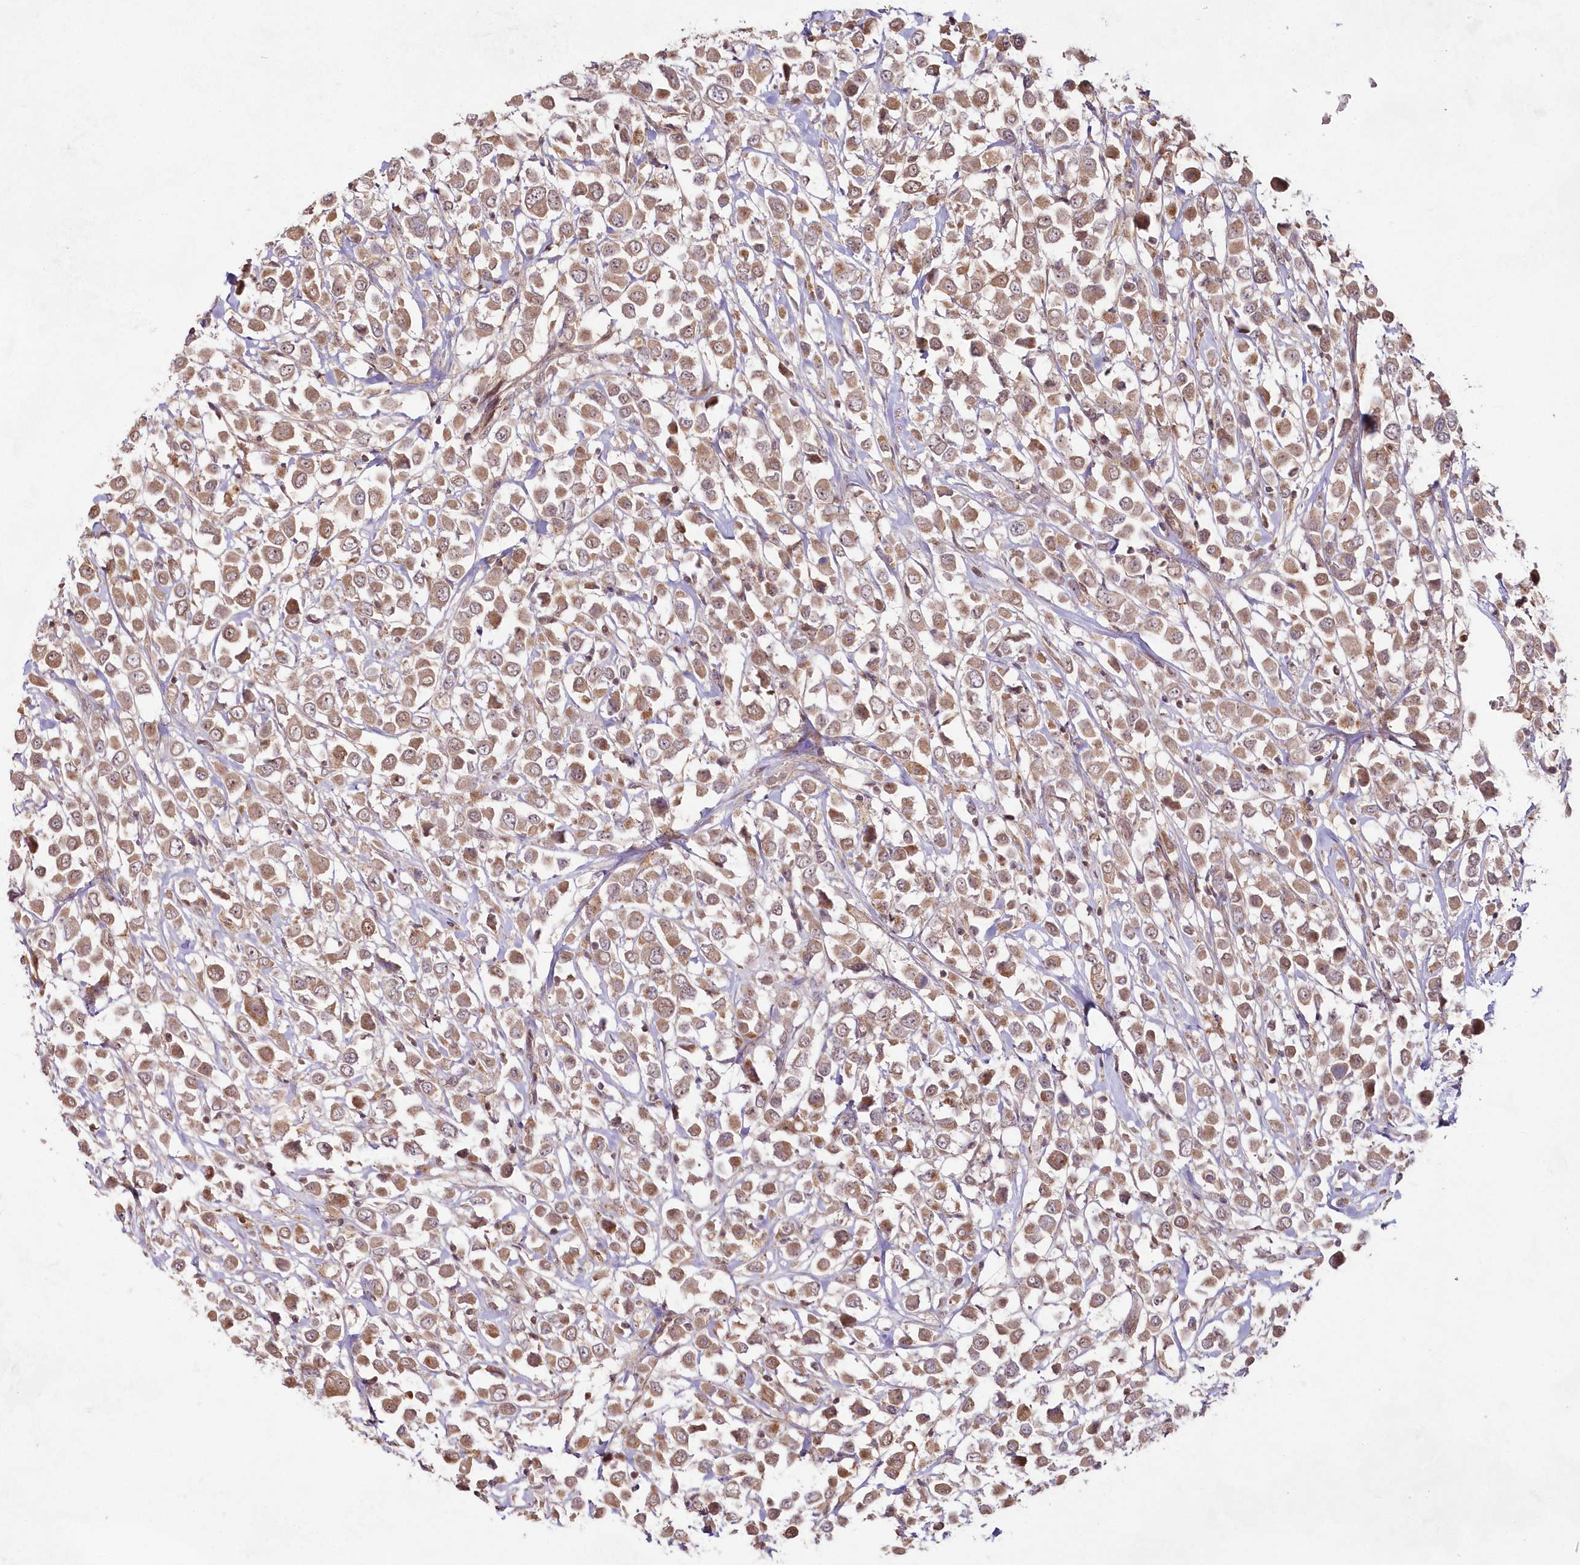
{"staining": {"intensity": "moderate", "quantity": ">75%", "location": "cytoplasmic/membranous"}, "tissue": "breast cancer", "cell_type": "Tumor cells", "image_type": "cancer", "snomed": [{"axis": "morphology", "description": "Duct carcinoma"}, {"axis": "topography", "description": "Breast"}], "caption": "Approximately >75% of tumor cells in breast cancer demonstrate moderate cytoplasmic/membranous protein staining as visualized by brown immunohistochemical staining.", "gene": "IMPA1", "patient": {"sex": "female", "age": 61}}